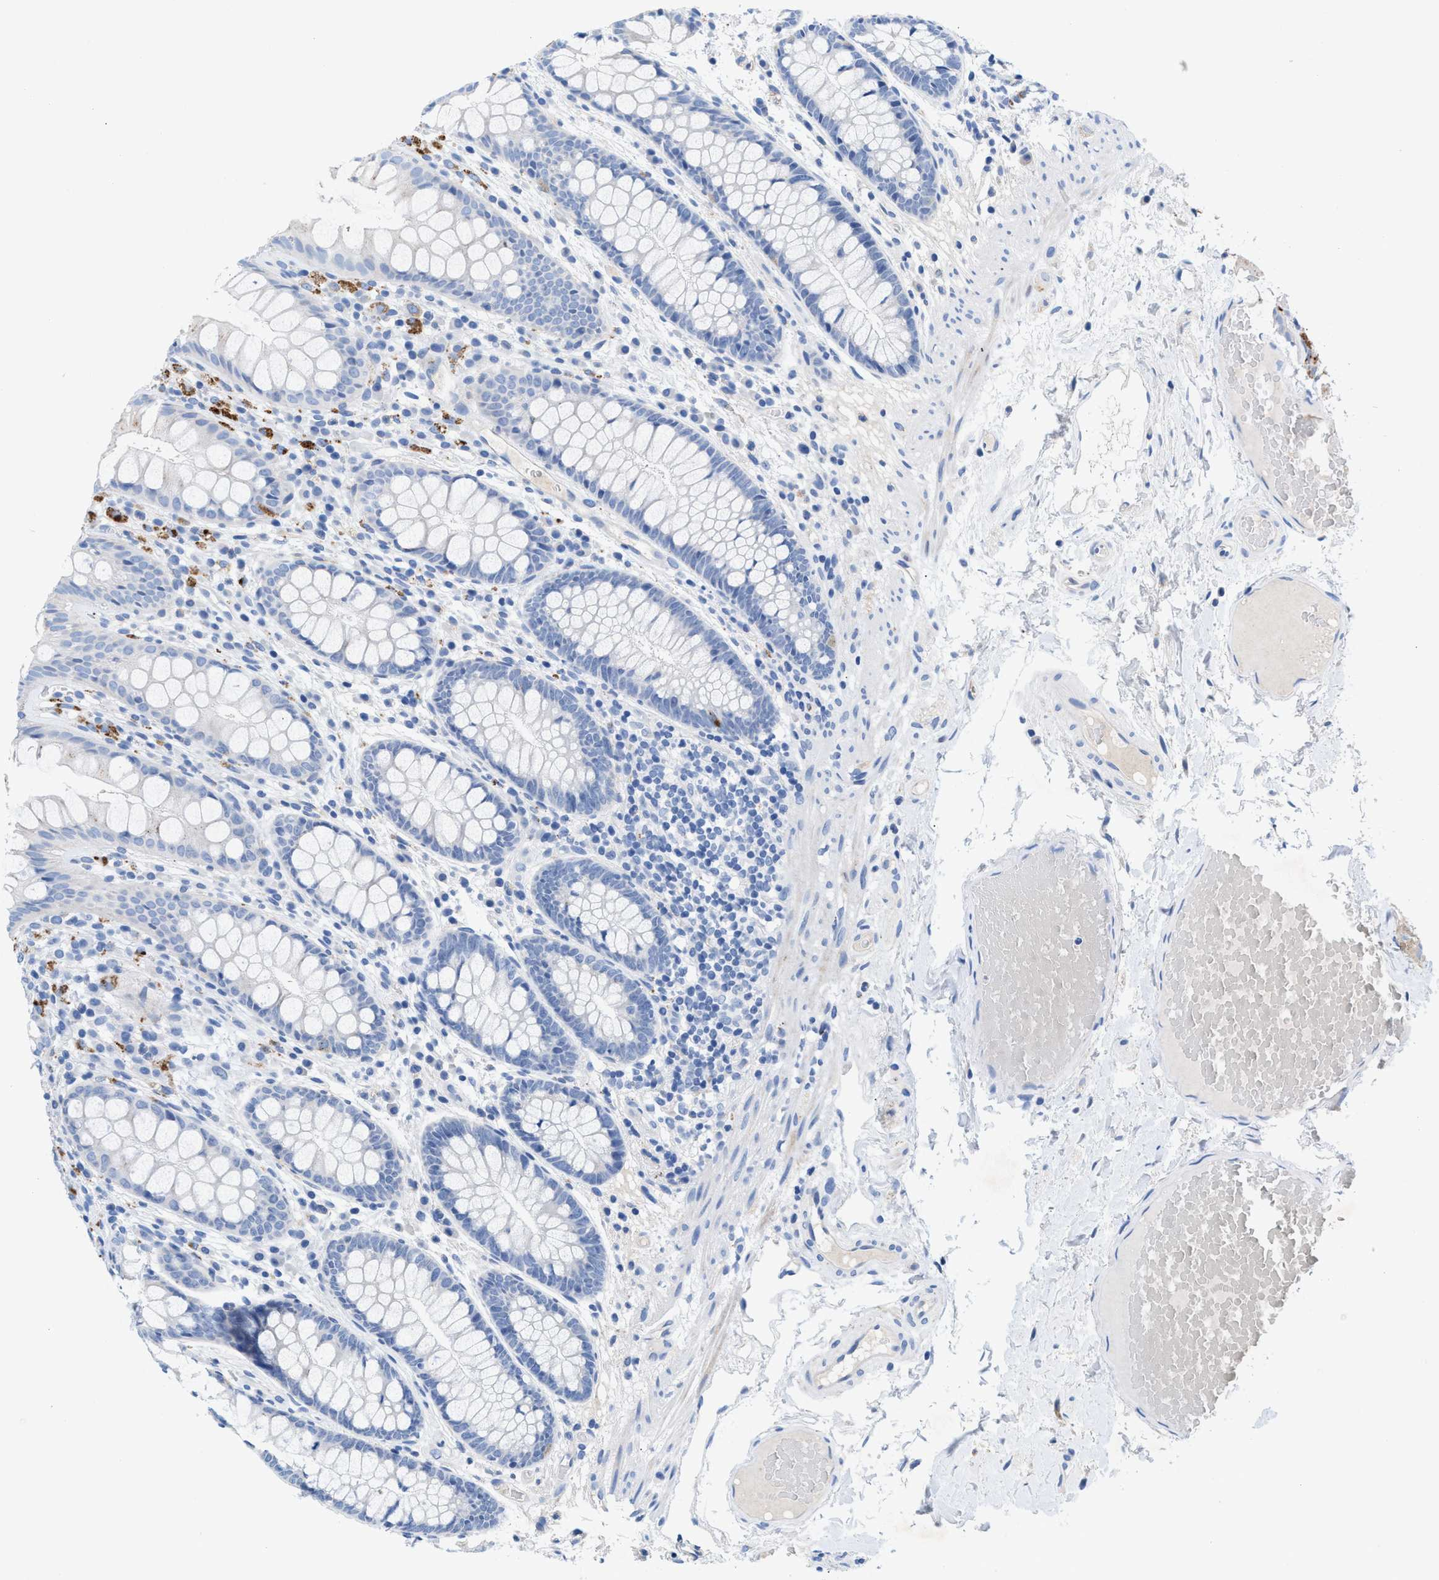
{"staining": {"intensity": "negative", "quantity": "none", "location": "none"}, "tissue": "colon", "cell_type": "Endothelial cells", "image_type": "normal", "snomed": [{"axis": "morphology", "description": "Normal tissue, NOS"}, {"axis": "topography", "description": "Colon"}], "caption": "This image is of normal colon stained with IHC to label a protein in brown with the nuclei are counter-stained blue. There is no staining in endothelial cells.", "gene": "SLFN13", "patient": {"sex": "female", "age": 56}}